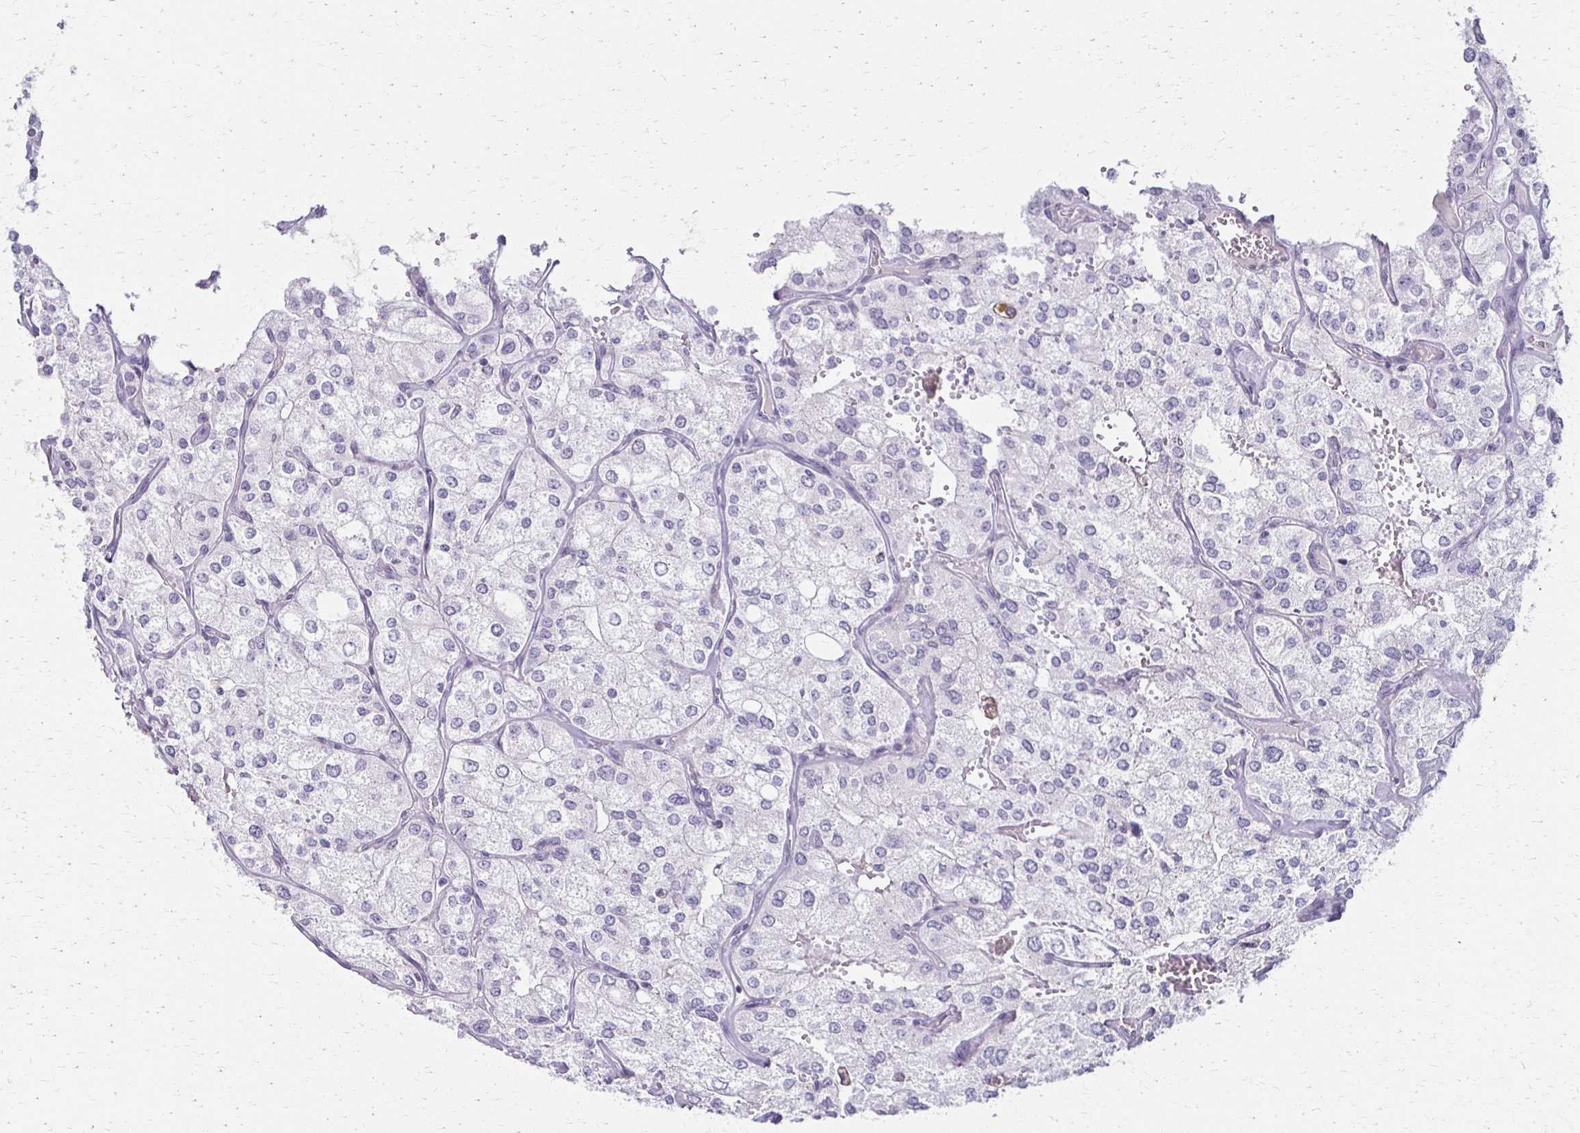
{"staining": {"intensity": "negative", "quantity": "none", "location": "none"}, "tissue": "renal cancer", "cell_type": "Tumor cells", "image_type": "cancer", "snomed": [{"axis": "morphology", "description": "Adenocarcinoma, NOS"}, {"axis": "topography", "description": "Kidney"}], "caption": "Immunohistochemical staining of adenocarcinoma (renal) shows no significant expression in tumor cells.", "gene": "FOXO4", "patient": {"sex": "female", "age": 70}}